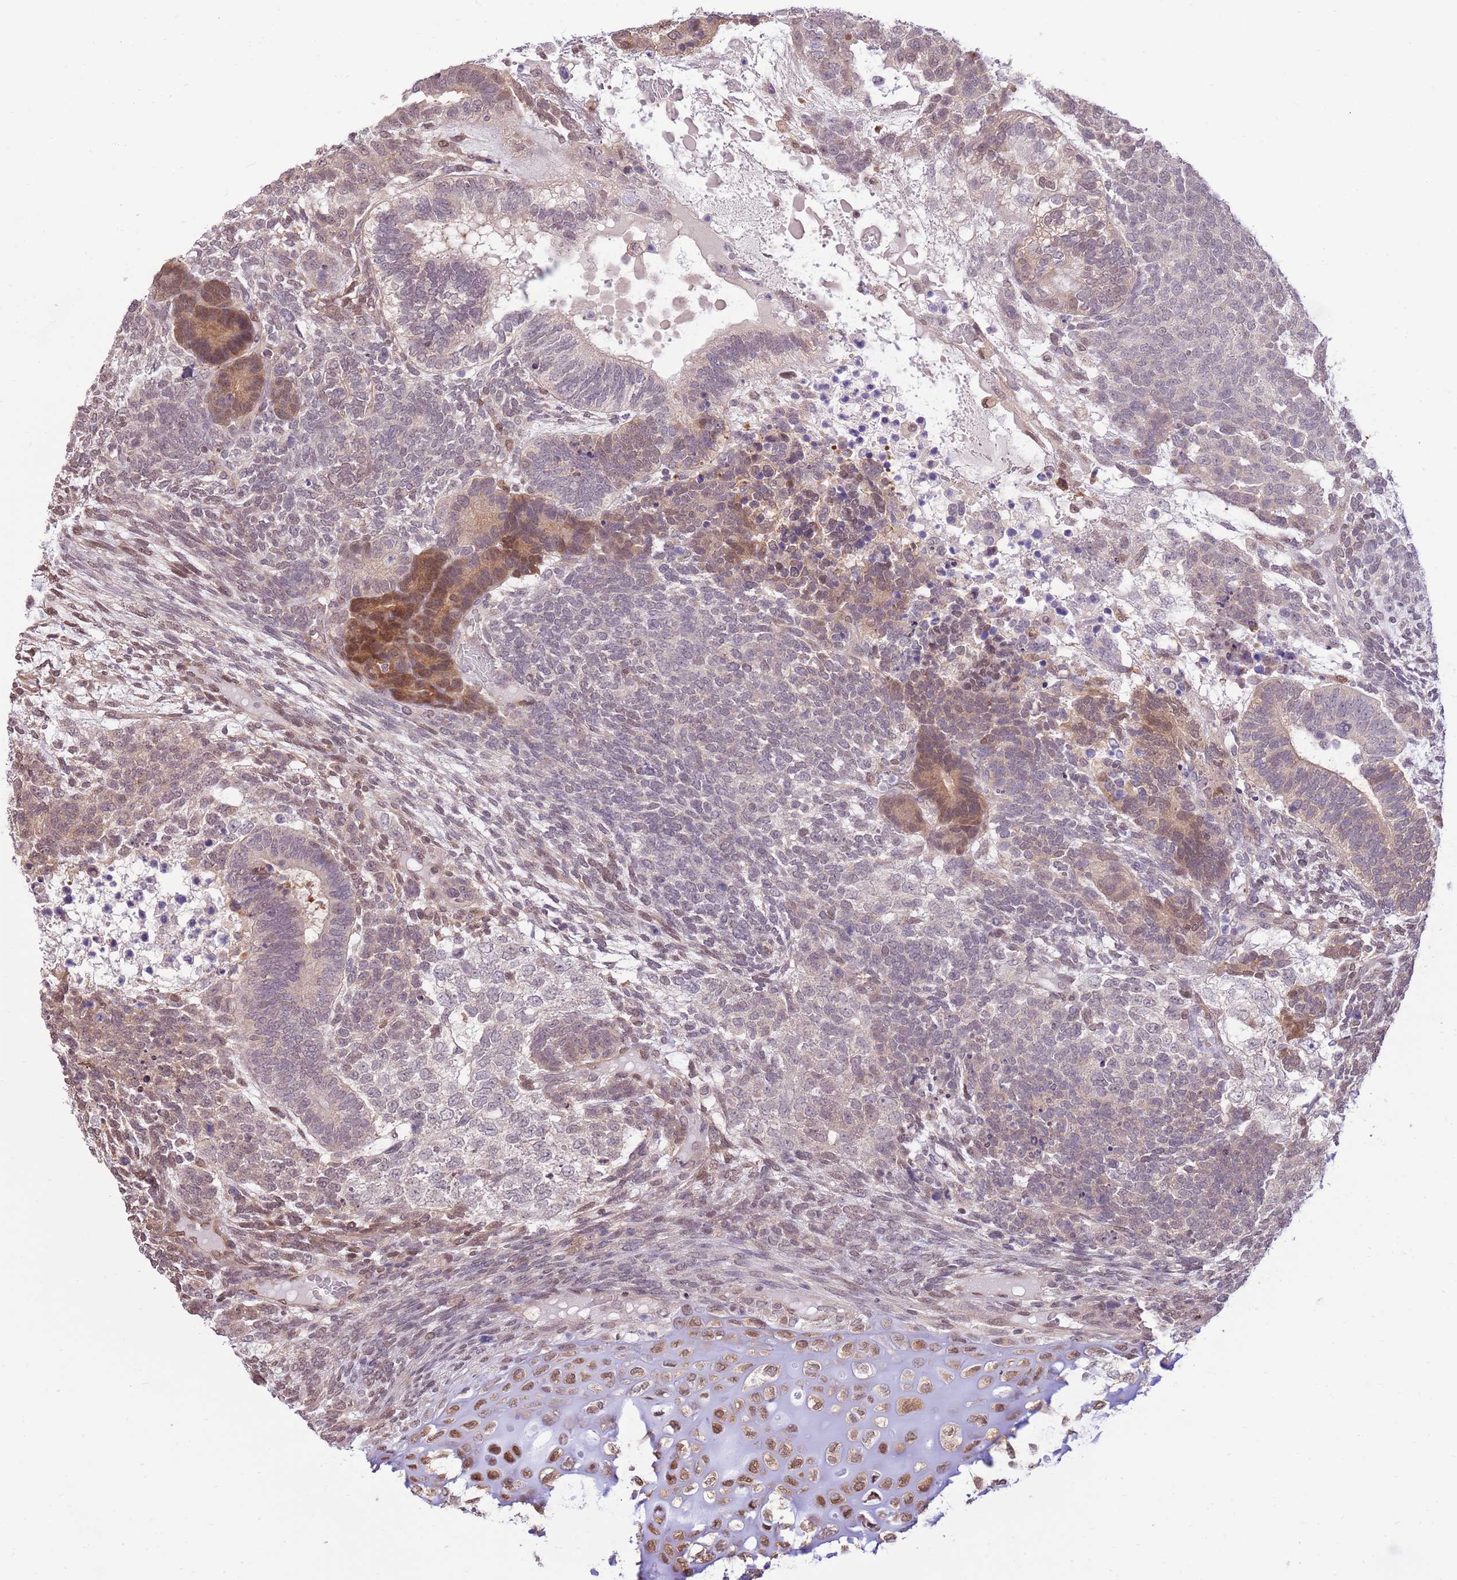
{"staining": {"intensity": "moderate", "quantity": "<25%", "location": "cytoplasmic/membranous,nuclear"}, "tissue": "testis cancer", "cell_type": "Tumor cells", "image_type": "cancer", "snomed": [{"axis": "morphology", "description": "Carcinoma, Embryonal, NOS"}, {"axis": "topography", "description": "Testis"}], "caption": "The histopathology image exhibits a brown stain indicating the presence of a protein in the cytoplasmic/membranous and nuclear of tumor cells in testis cancer.", "gene": "NSFL1C", "patient": {"sex": "male", "age": 23}}